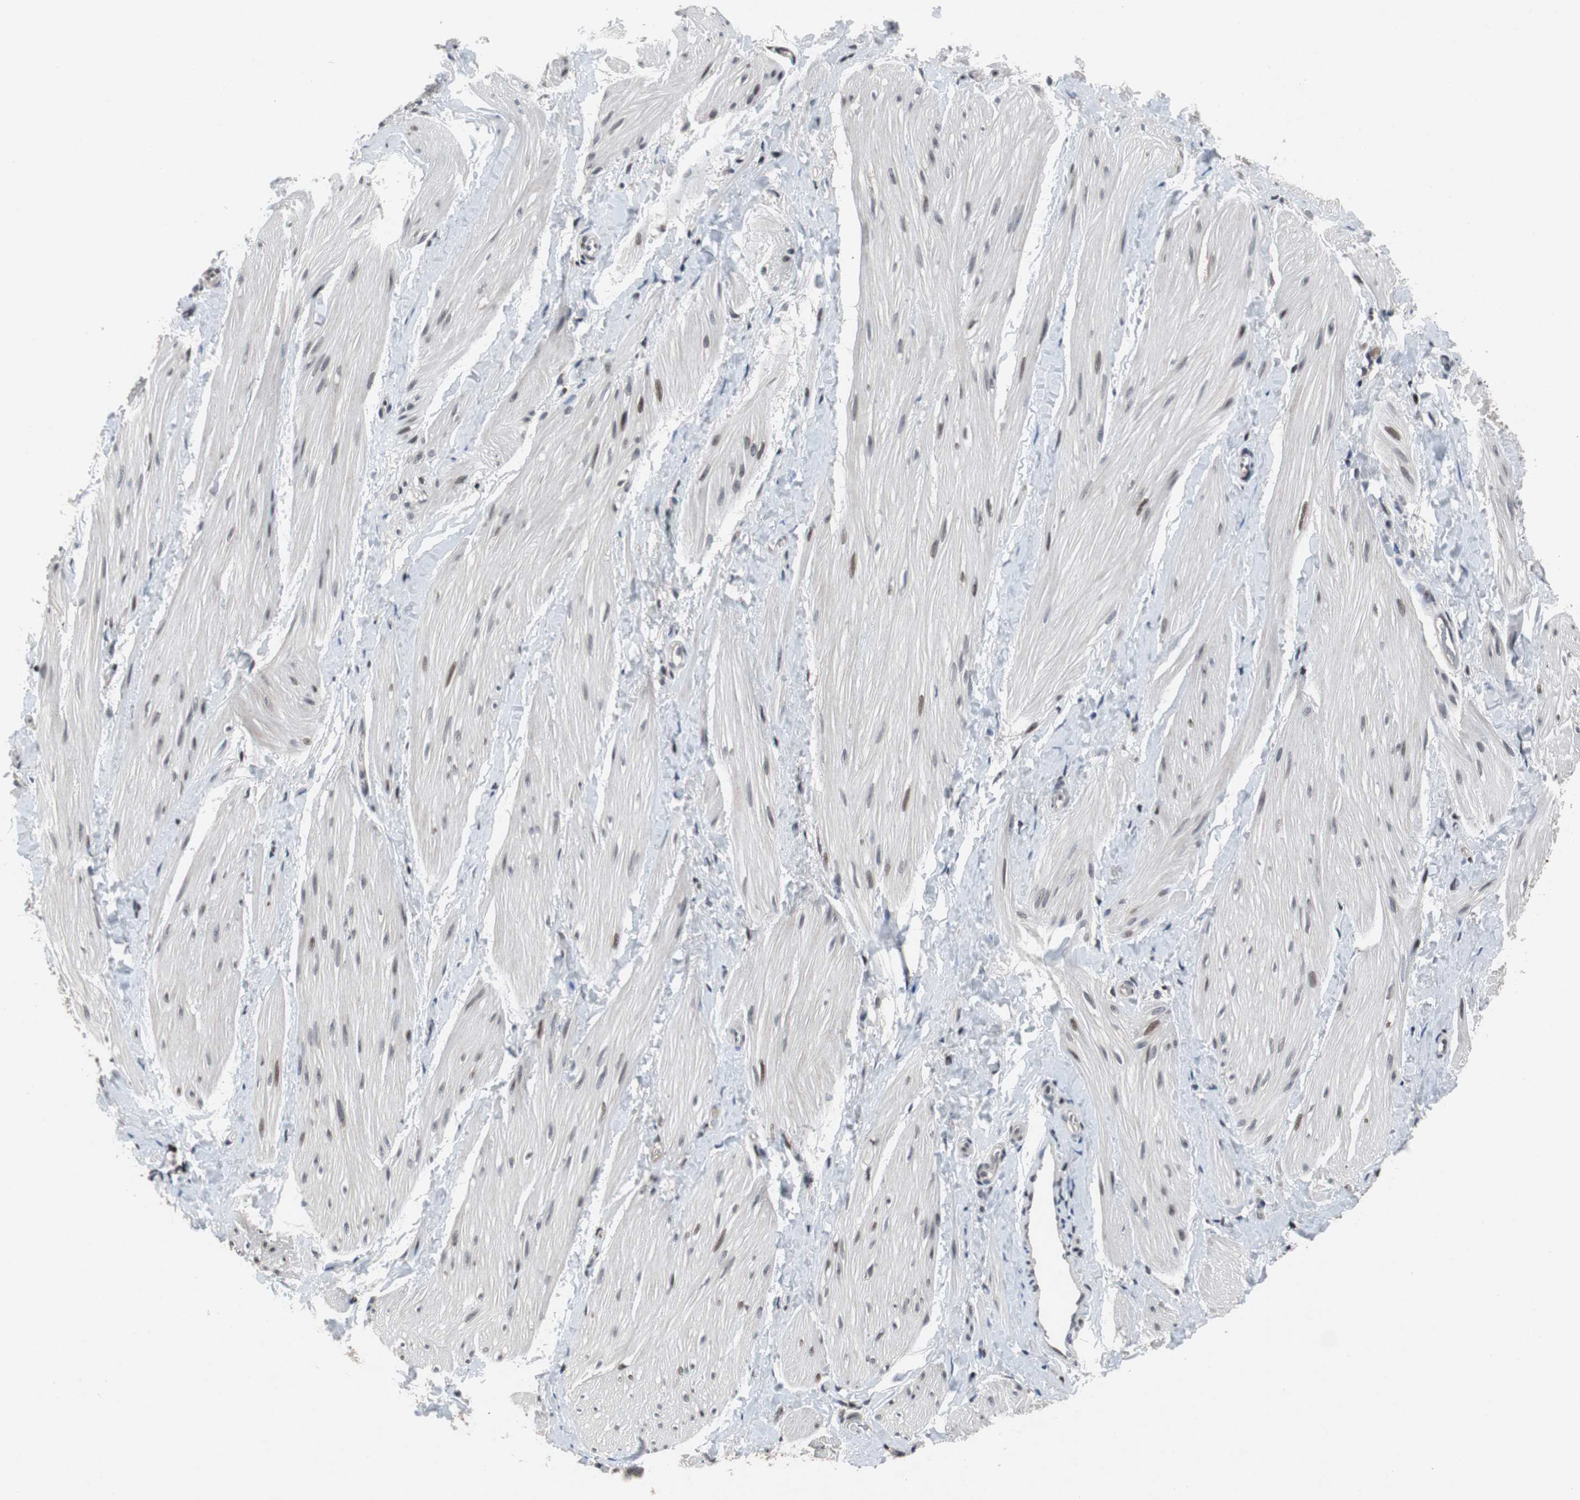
{"staining": {"intensity": "negative", "quantity": "none", "location": "none"}, "tissue": "smooth muscle", "cell_type": "Smooth muscle cells", "image_type": "normal", "snomed": [{"axis": "morphology", "description": "Normal tissue, NOS"}, {"axis": "topography", "description": "Smooth muscle"}], "caption": "Immunohistochemical staining of unremarkable human smooth muscle shows no significant staining in smooth muscle cells. (Brightfield microscopy of DAB IHC at high magnification).", "gene": "TP63", "patient": {"sex": "male", "age": 16}}